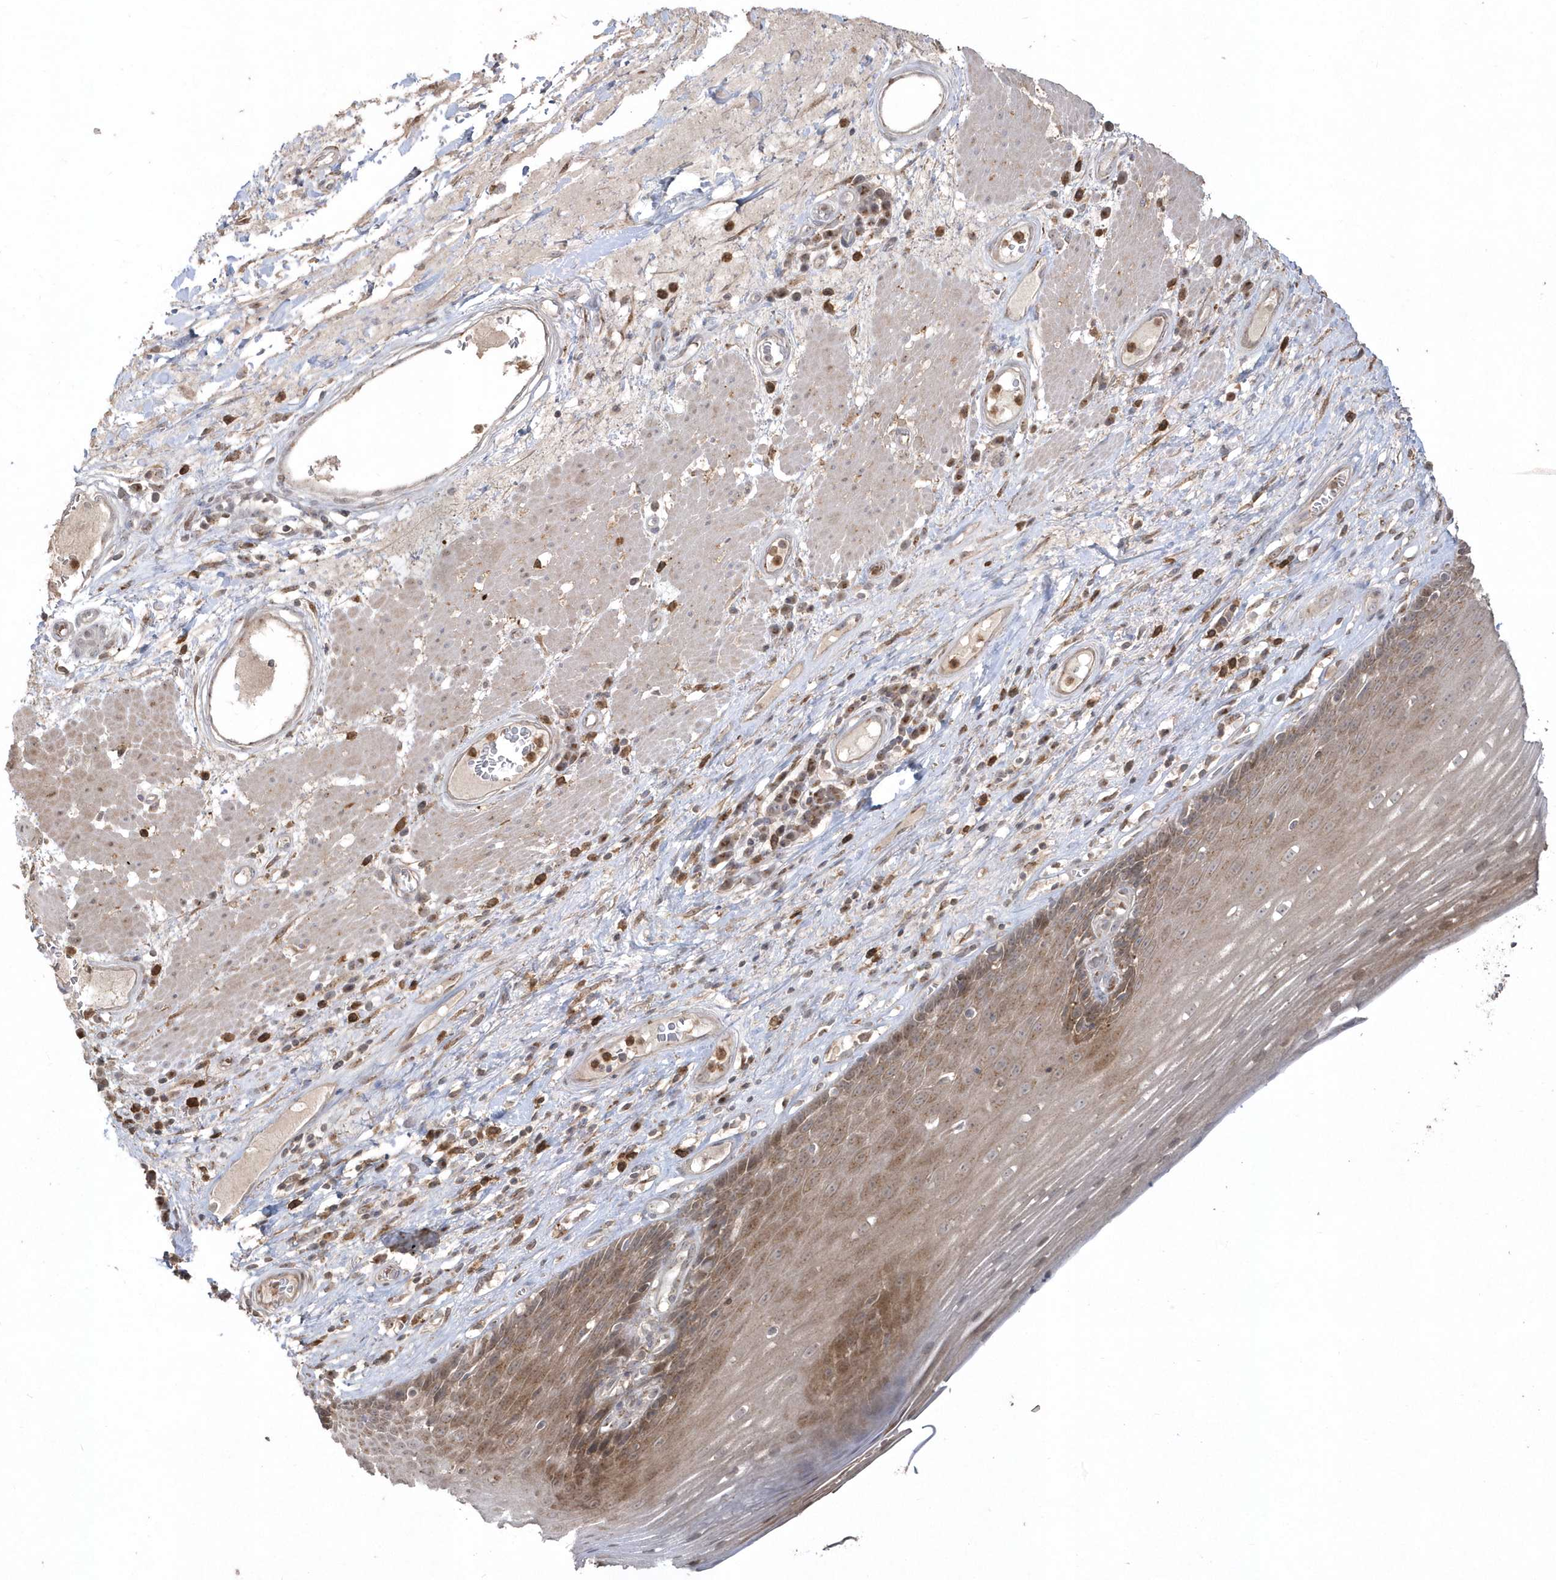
{"staining": {"intensity": "moderate", "quantity": "25%-75%", "location": "cytoplasmic/membranous"}, "tissue": "esophagus", "cell_type": "Squamous epithelial cells", "image_type": "normal", "snomed": [{"axis": "morphology", "description": "Normal tissue, NOS"}, {"axis": "topography", "description": "Esophagus"}], "caption": "Brown immunohistochemical staining in normal human esophagus demonstrates moderate cytoplasmic/membranous staining in about 25%-75% of squamous epithelial cells.", "gene": "GEMIN6", "patient": {"sex": "male", "age": 62}}